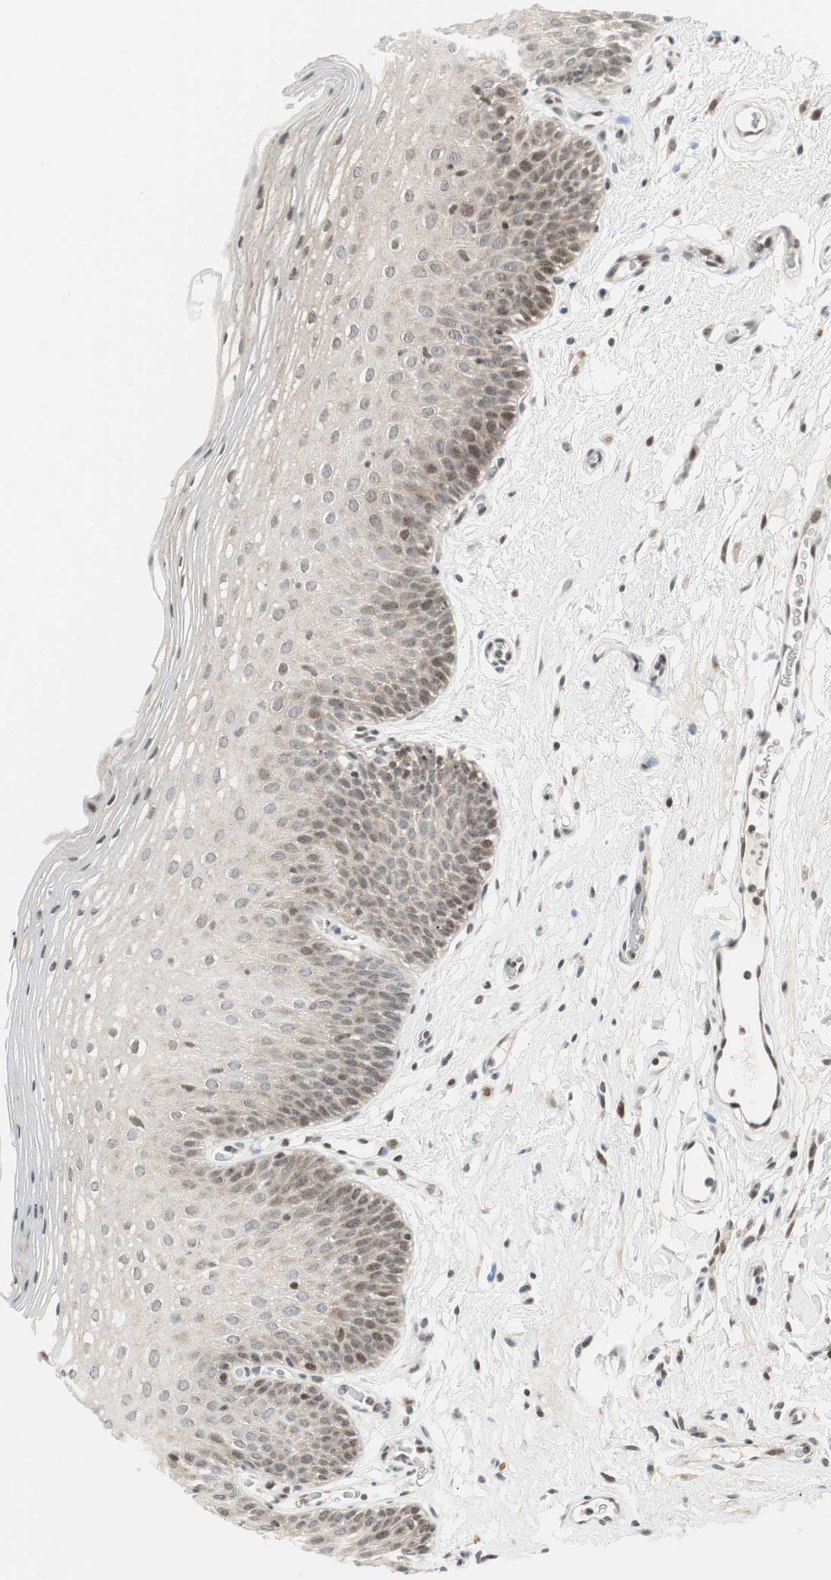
{"staining": {"intensity": "moderate", "quantity": "25%-75%", "location": "cytoplasmic/membranous,nuclear"}, "tissue": "oral mucosa", "cell_type": "Squamous epithelial cells", "image_type": "normal", "snomed": [{"axis": "morphology", "description": "Normal tissue, NOS"}, {"axis": "morphology", "description": "Squamous cell carcinoma, NOS"}, {"axis": "topography", "description": "Skeletal muscle"}, {"axis": "topography", "description": "Oral tissue"}], "caption": "IHC image of benign oral mucosa stained for a protein (brown), which shows medium levels of moderate cytoplasmic/membranous,nuclear staining in about 25%-75% of squamous epithelial cells.", "gene": "TPT1", "patient": {"sex": "male", "age": 71}}